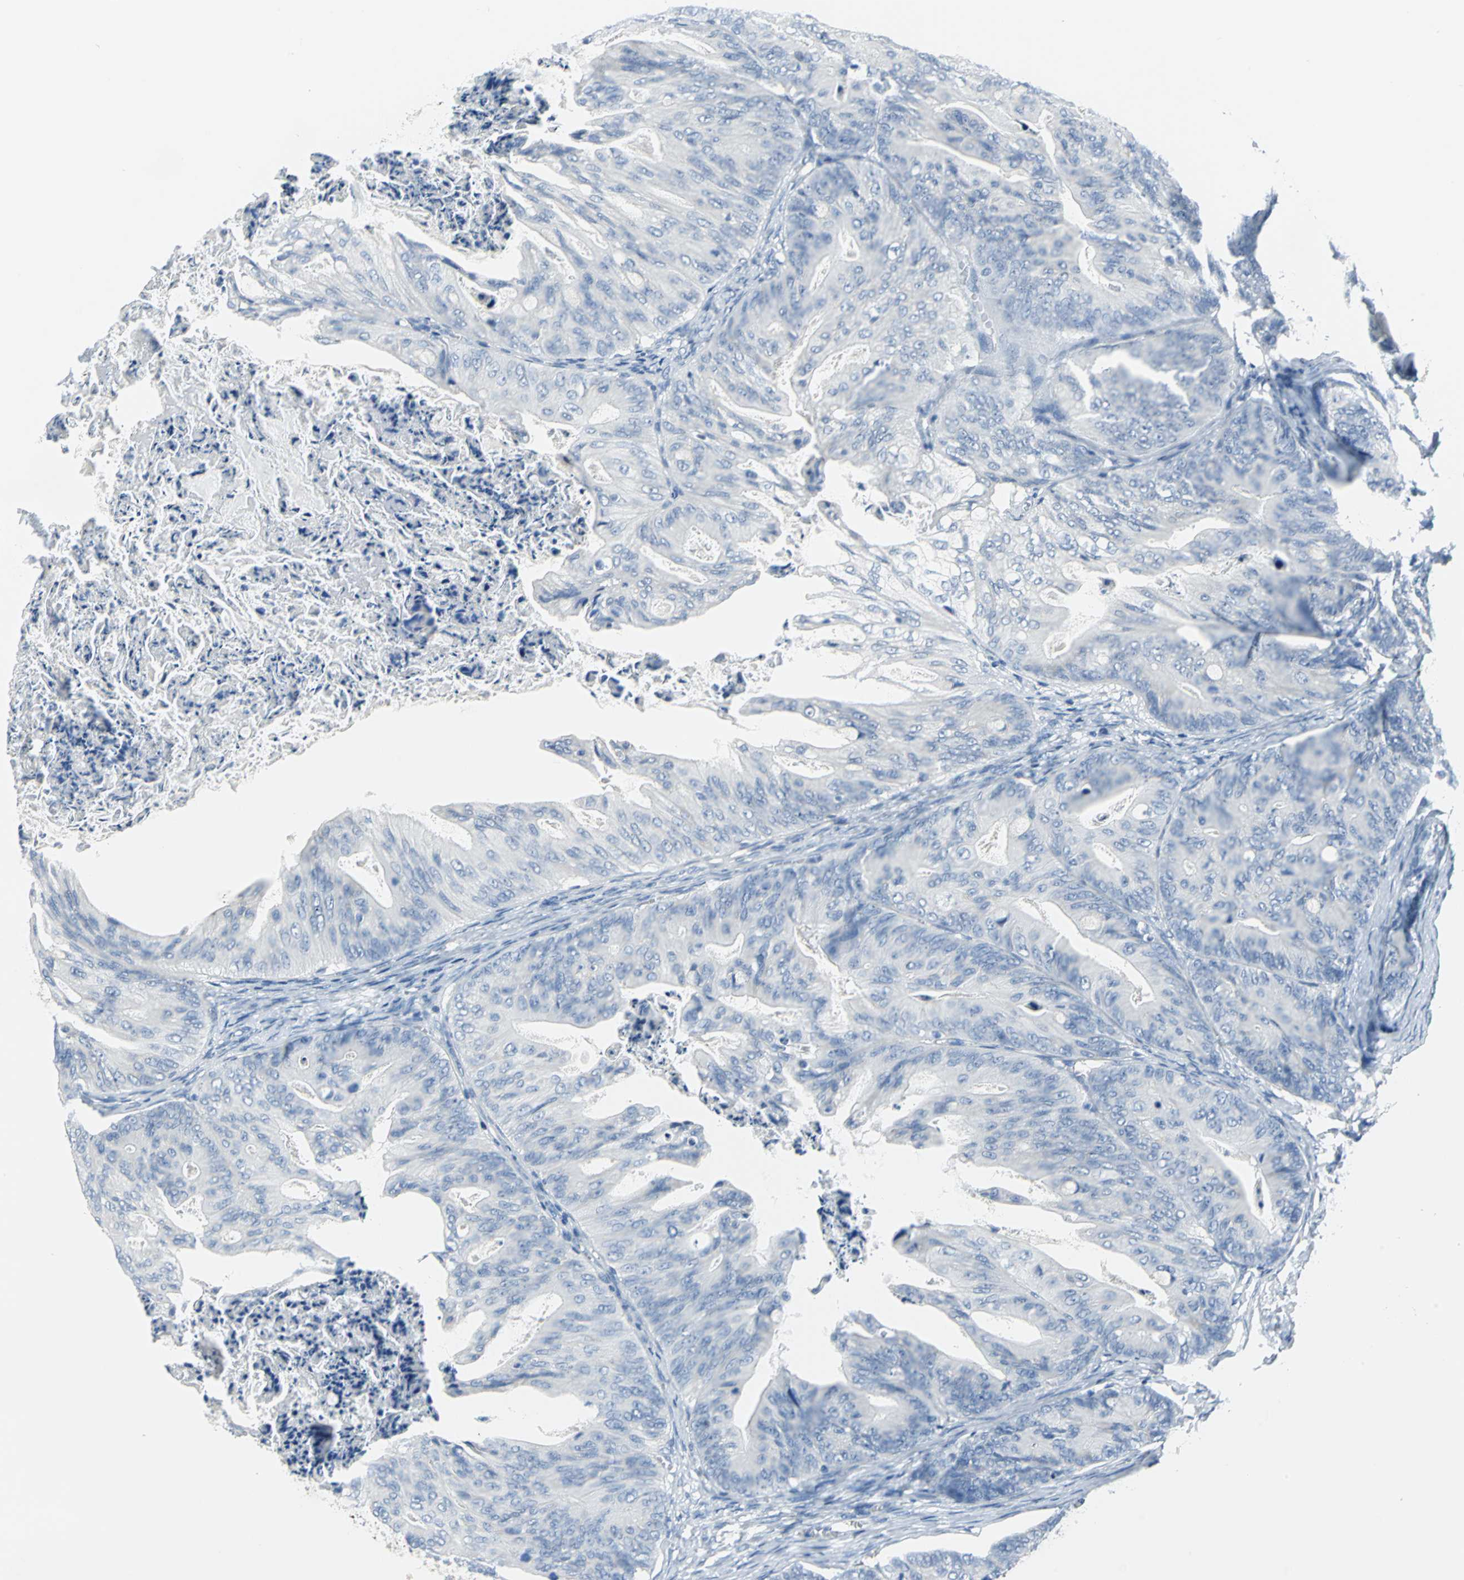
{"staining": {"intensity": "negative", "quantity": "none", "location": "none"}, "tissue": "ovarian cancer", "cell_type": "Tumor cells", "image_type": "cancer", "snomed": [{"axis": "morphology", "description": "Cystadenocarcinoma, mucinous, NOS"}, {"axis": "topography", "description": "Ovary"}], "caption": "Immunohistochemistry (IHC) image of mucinous cystadenocarcinoma (ovarian) stained for a protein (brown), which reveals no staining in tumor cells.", "gene": "PKLR", "patient": {"sex": "female", "age": 36}}